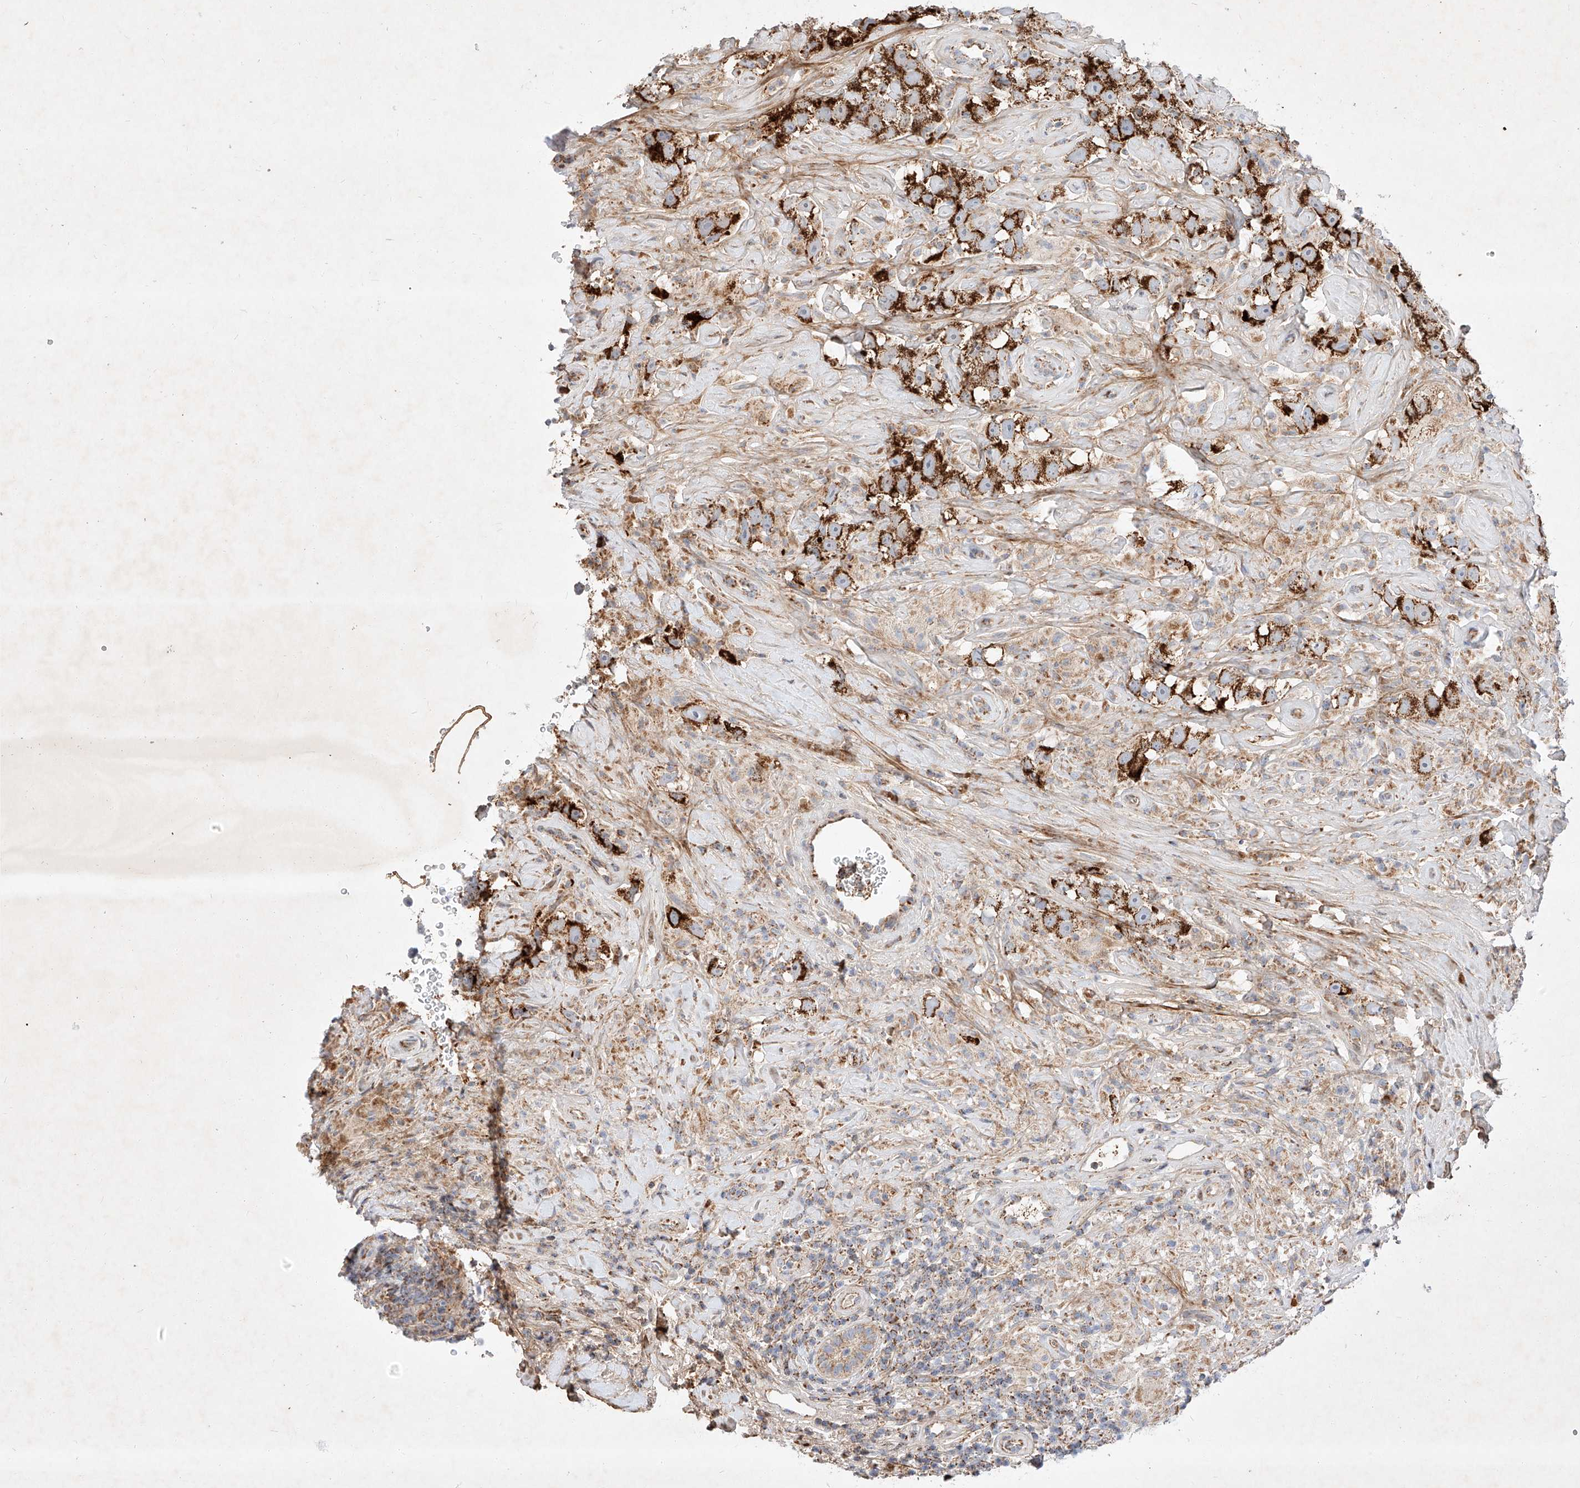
{"staining": {"intensity": "strong", "quantity": ">75%", "location": "cytoplasmic/membranous"}, "tissue": "testis cancer", "cell_type": "Tumor cells", "image_type": "cancer", "snomed": [{"axis": "morphology", "description": "Seminoma, NOS"}, {"axis": "topography", "description": "Testis"}], "caption": "A high amount of strong cytoplasmic/membranous positivity is seen in about >75% of tumor cells in testis cancer (seminoma) tissue.", "gene": "OSGEPL1", "patient": {"sex": "male", "age": 49}}